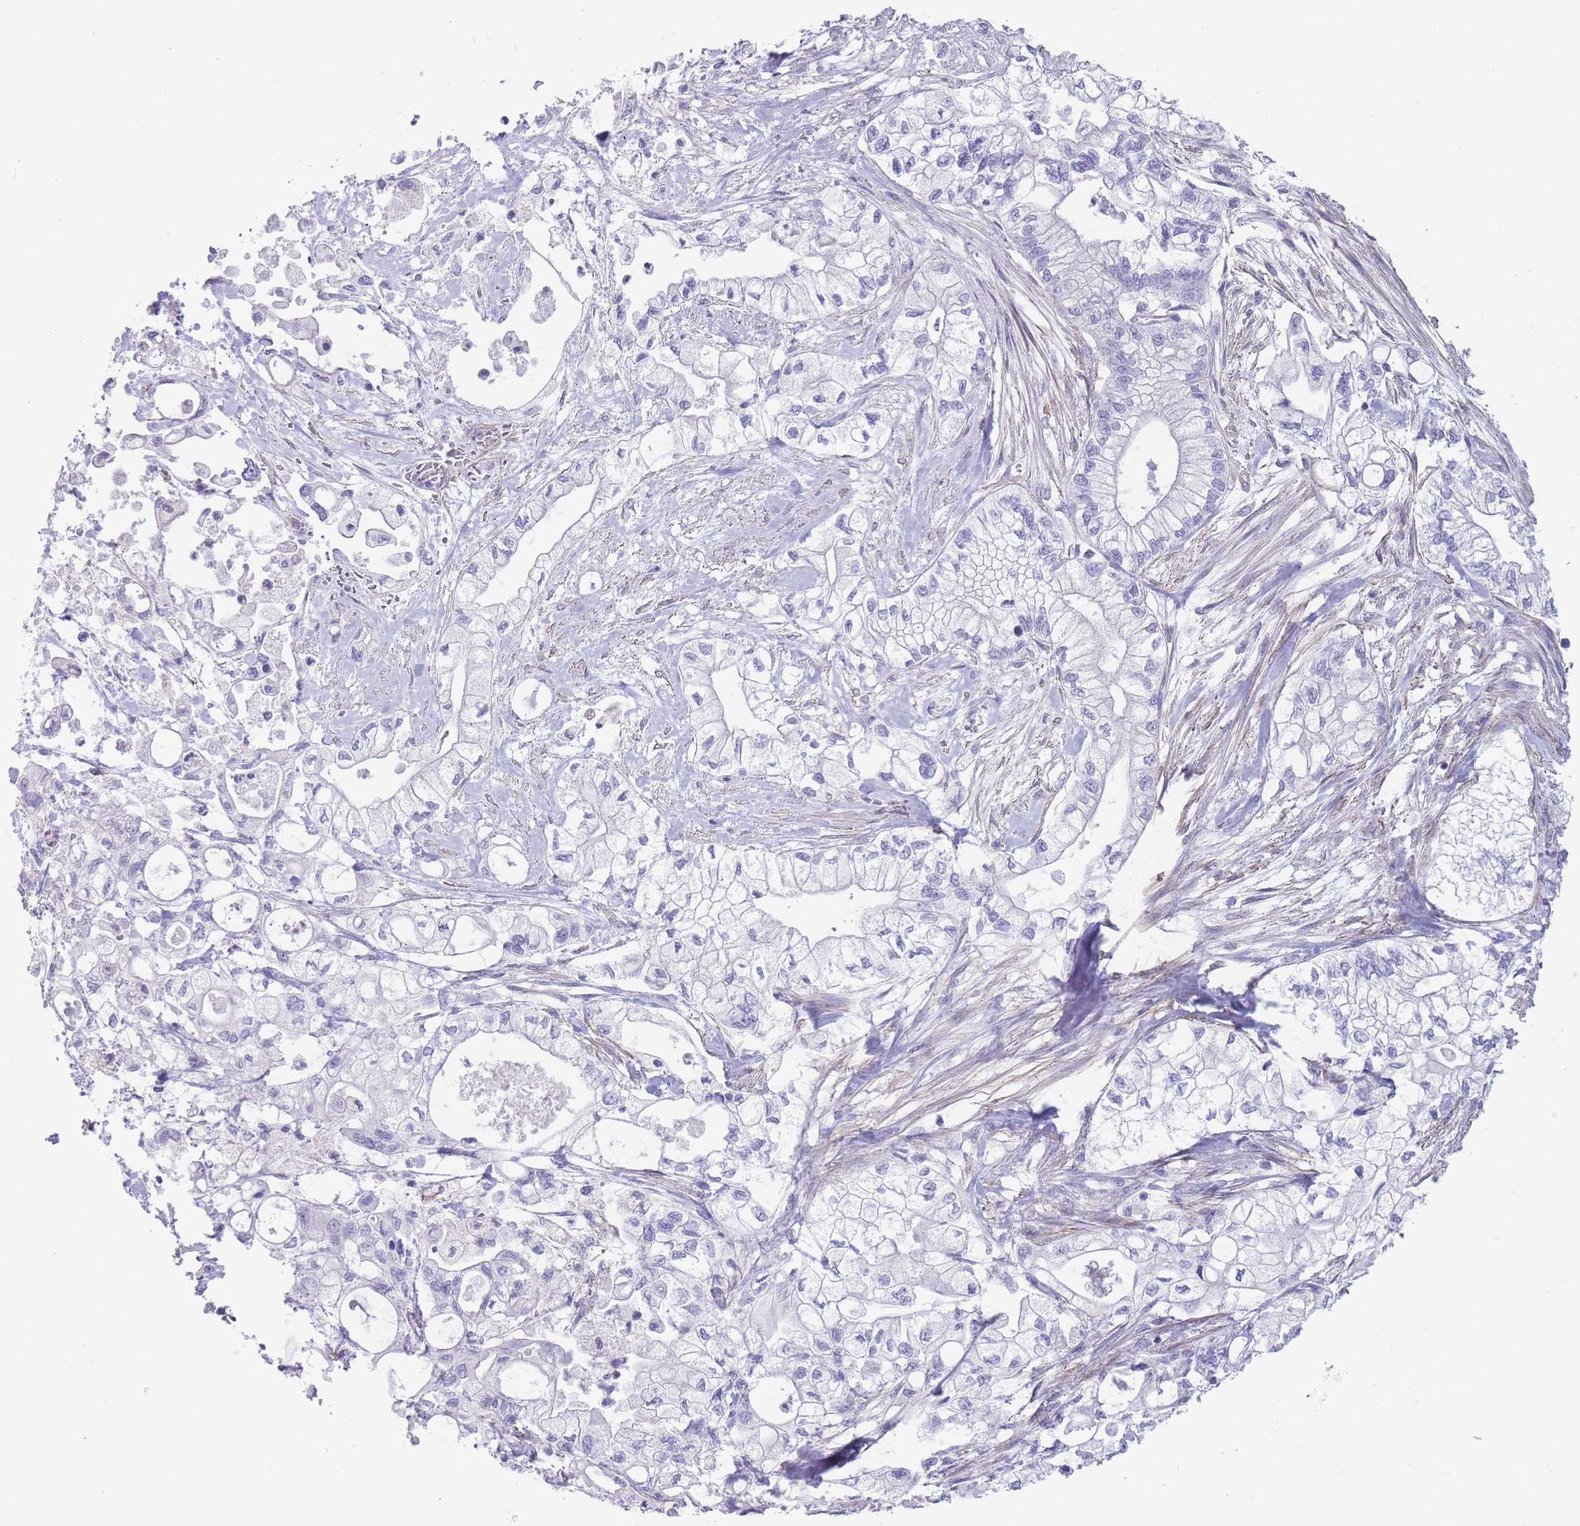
{"staining": {"intensity": "negative", "quantity": "none", "location": "none"}, "tissue": "pancreatic cancer", "cell_type": "Tumor cells", "image_type": "cancer", "snomed": [{"axis": "morphology", "description": "Adenocarcinoma, NOS"}, {"axis": "topography", "description": "Pancreas"}], "caption": "IHC of human pancreatic cancer reveals no expression in tumor cells.", "gene": "ASAP3", "patient": {"sex": "male", "age": 79}}